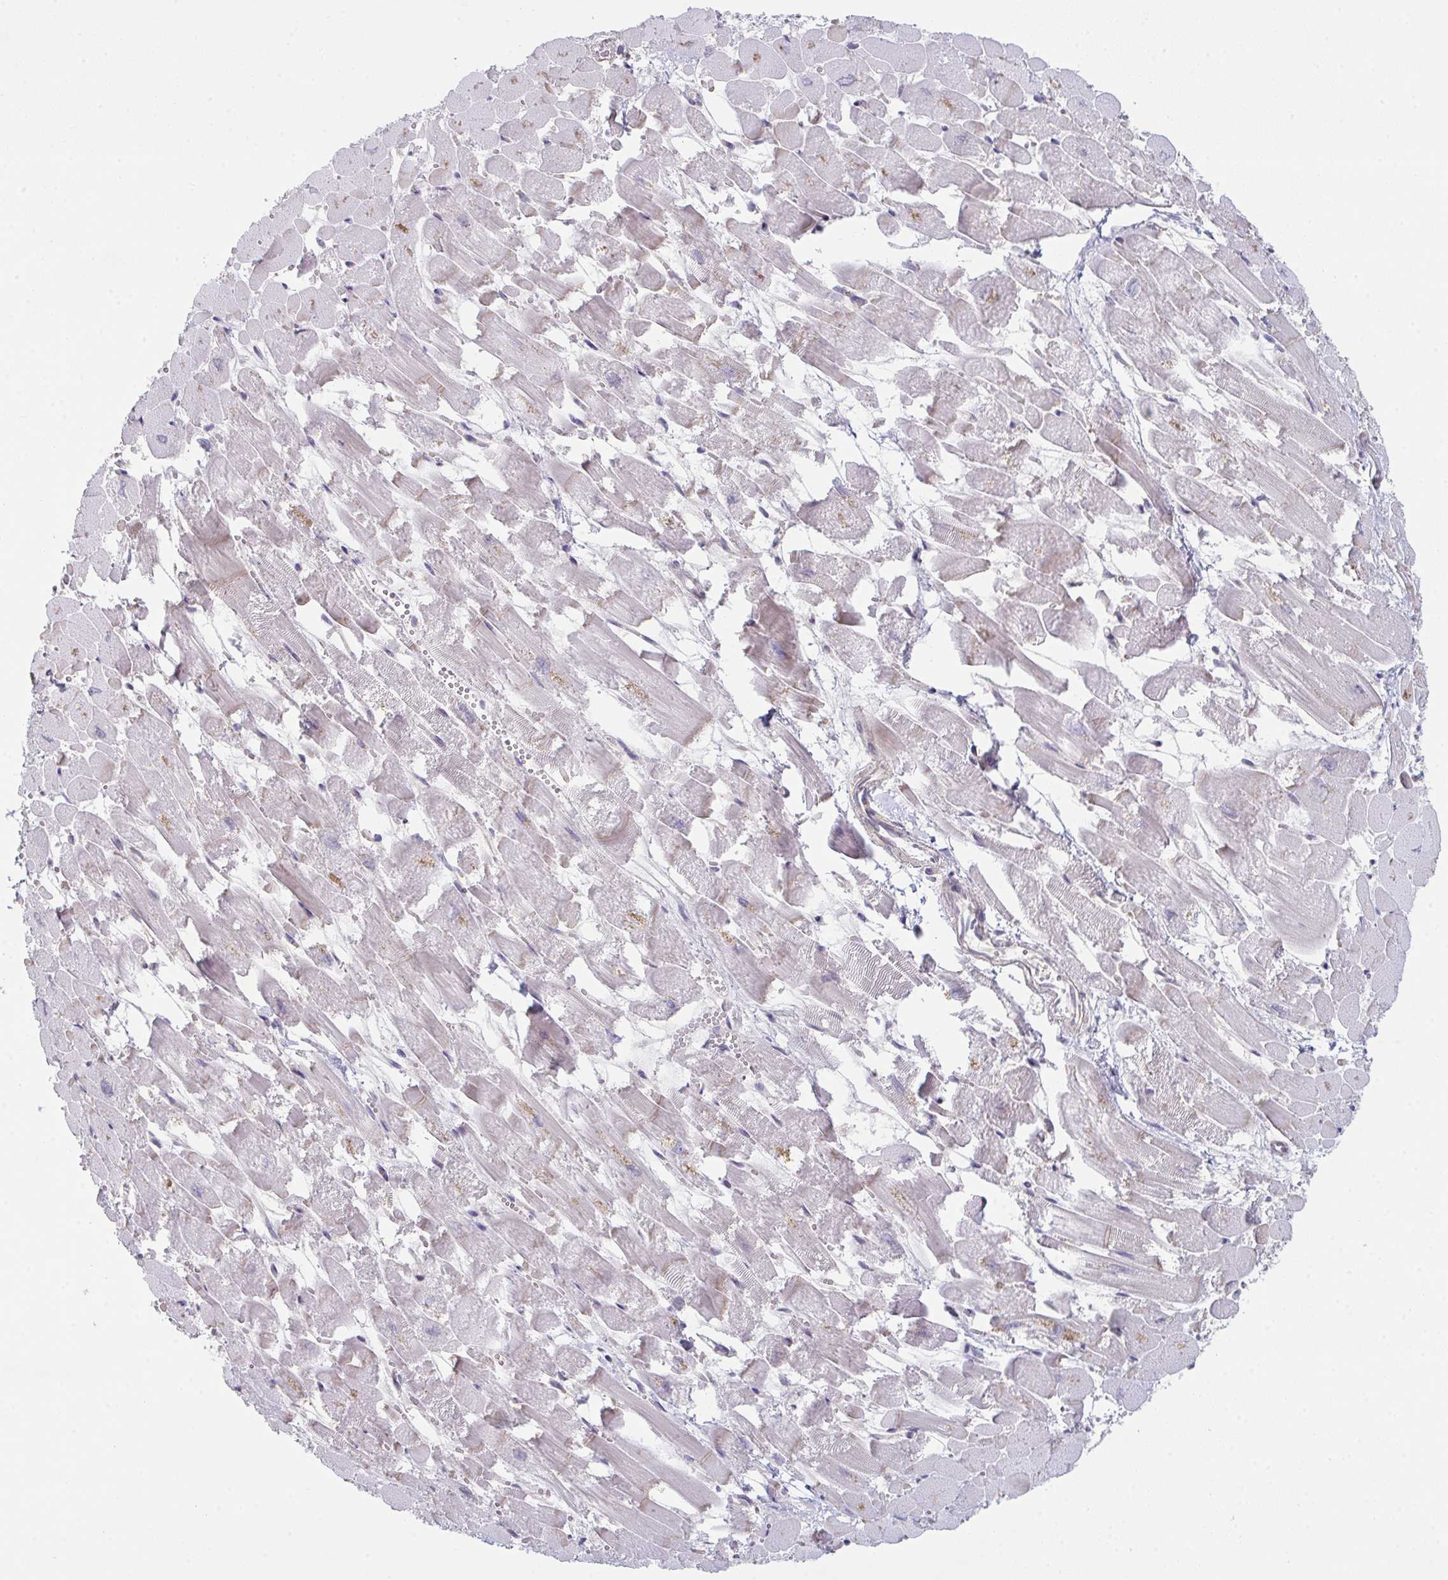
{"staining": {"intensity": "negative", "quantity": "none", "location": "none"}, "tissue": "heart muscle", "cell_type": "Cardiomyocytes", "image_type": "normal", "snomed": [{"axis": "morphology", "description": "Normal tissue, NOS"}, {"axis": "topography", "description": "Heart"}], "caption": "Immunohistochemistry image of benign heart muscle: human heart muscle stained with DAB (3,3'-diaminobenzidine) shows no significant protein expression in cardiomyocytes. (DAB immunohistochemistry, high magnification).", "gene": "ZNF214", "patient": {"sex": "female", "age": 52}}